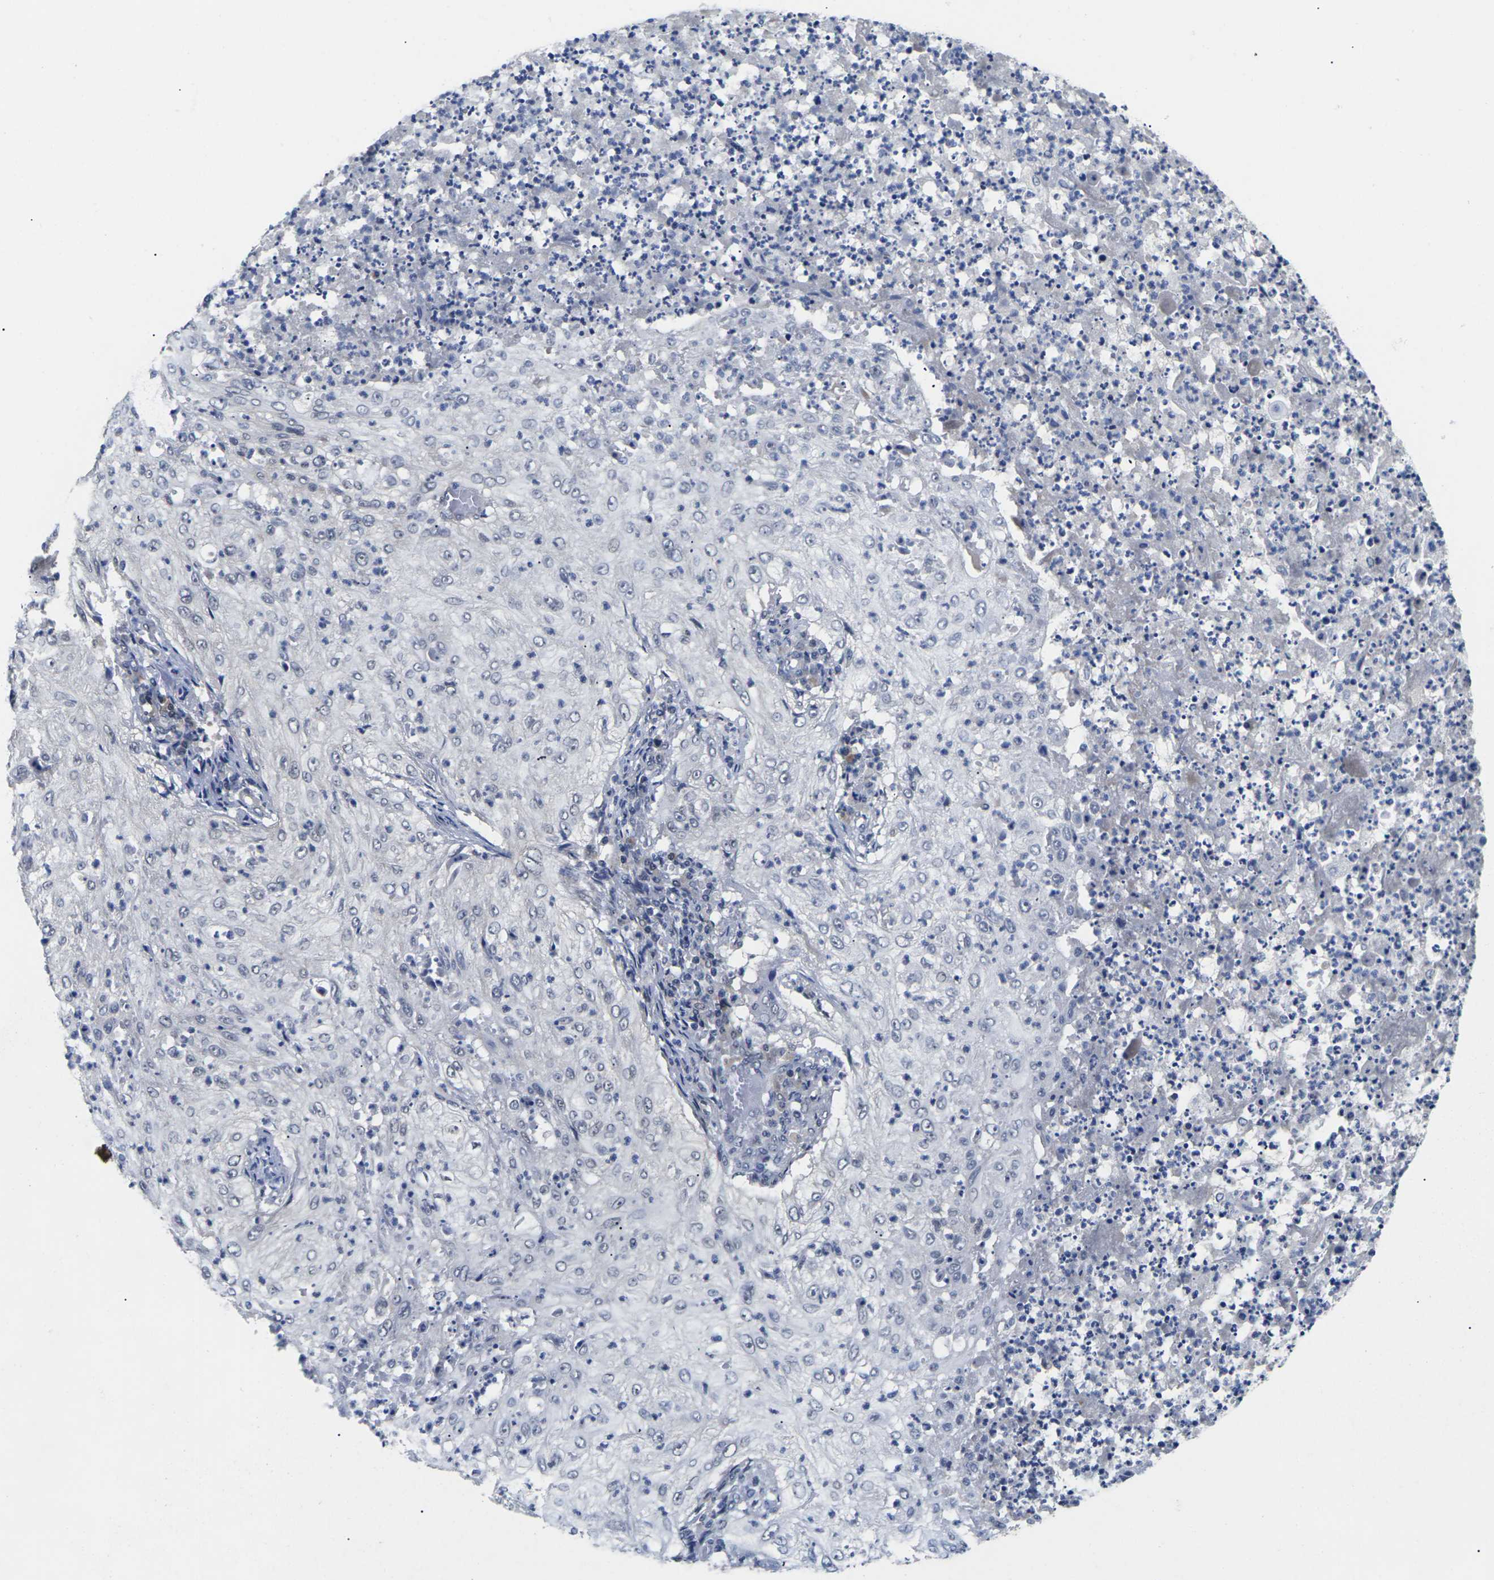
{"staining": {"intensity": "negative", "quantity": "none", "location": "none"}, "tissue": "lung cancer", "cell_type": "Tumor cells", "image_type": "cancer", "snomed": [{"axis": "morphology", "description": "Inflammation, NOS"}, {"axis": "morphology", "description": "Squamous cell carcinoma, NOS"}, {"axis": "topography", "description": "Lymph node"}, {"axis": "topography", "description": "Soft tissue"}, {"axis": "topography", "description": "Lung"}], "caption": "A micrograph of human lung cancer is negative for staining in tumor cells.", "gene": "ST6GAL2", "patient": {"sex": "male", "age": 66}}